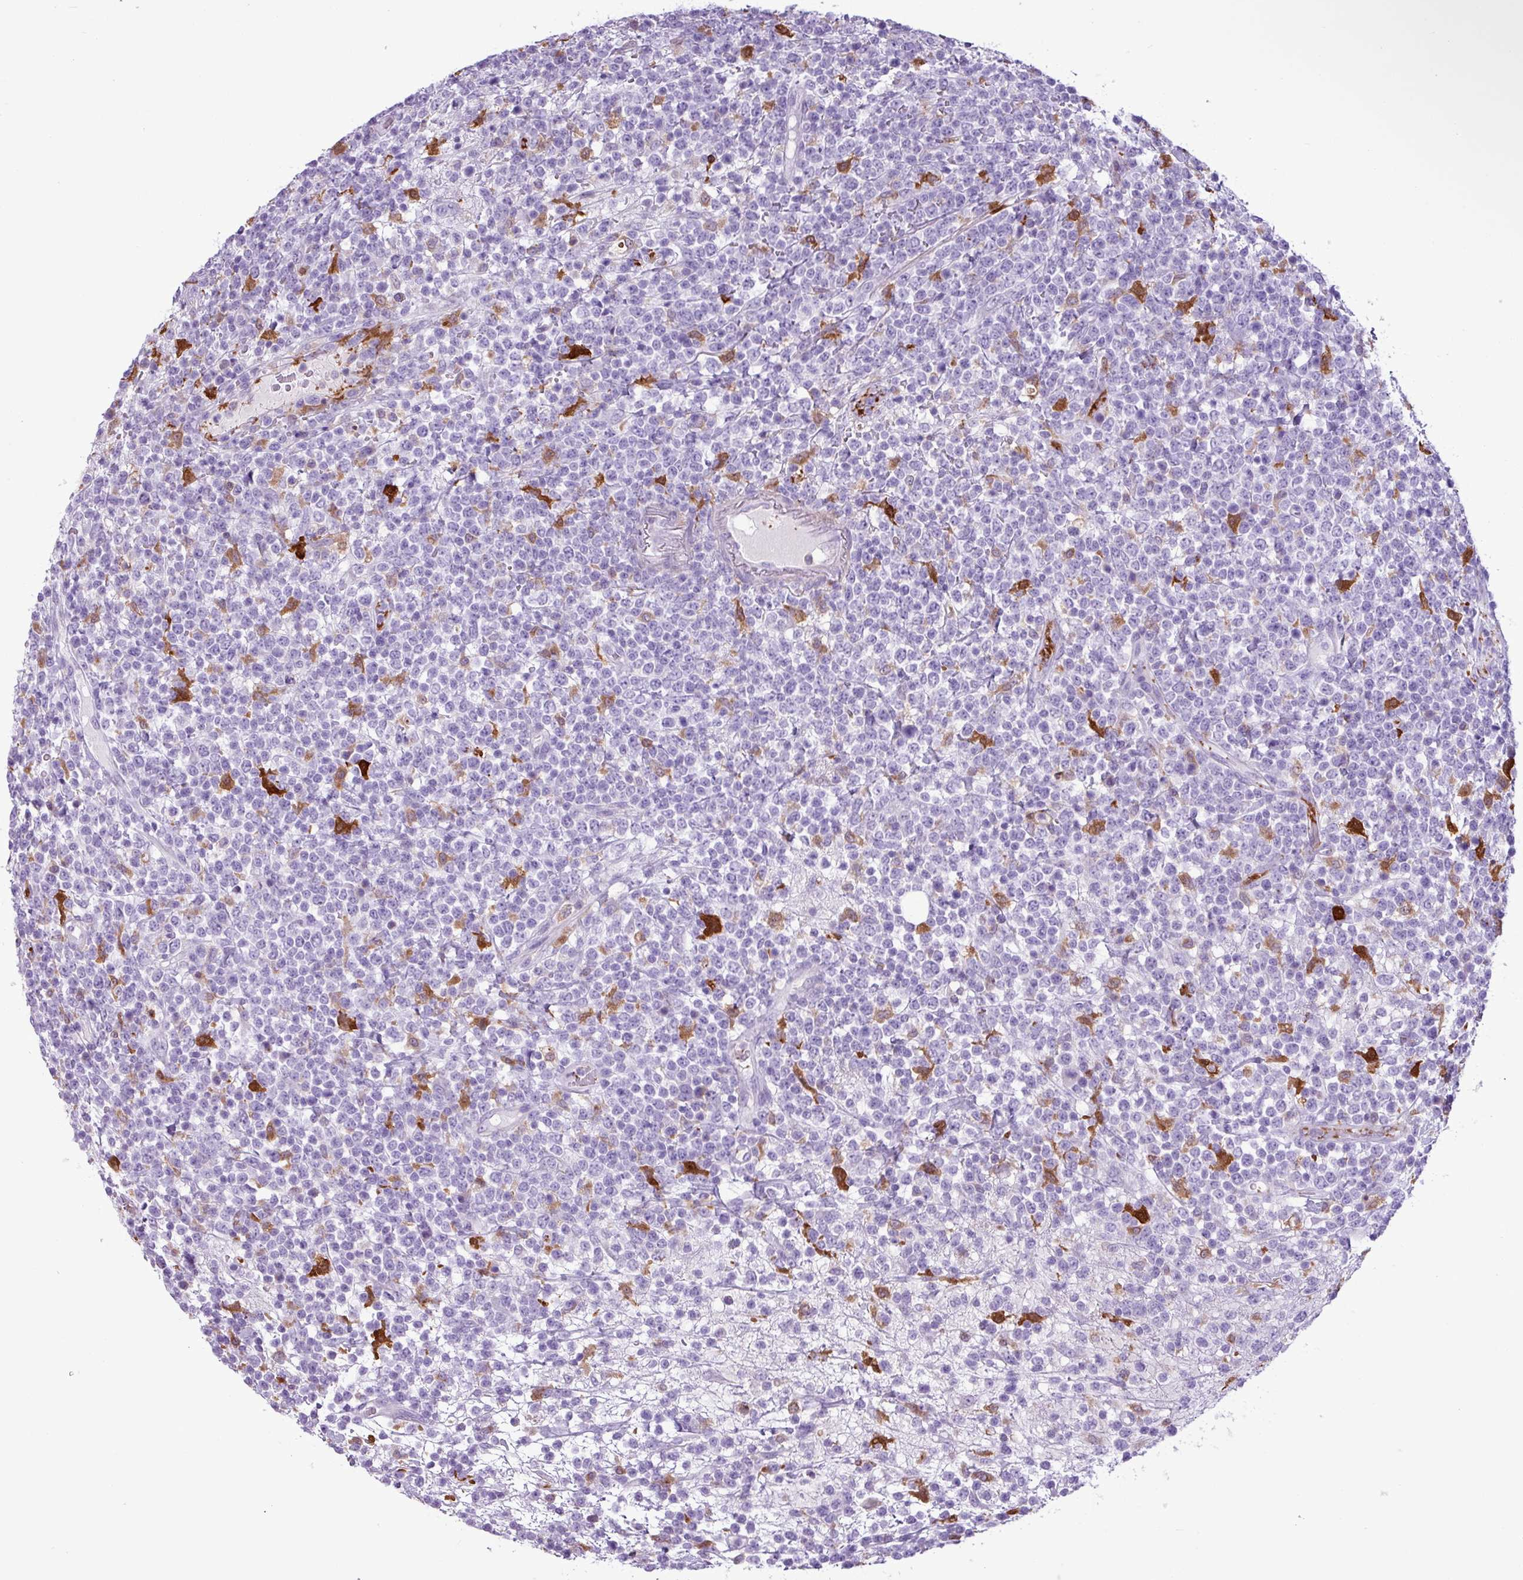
{"staining": {"intensity": "negative", "quantity": "none", "location": "none"}, "tissue": "lymphoma", "cell_type": "Tumor cells", "image_type": "cancer", "snomed": [{"axis": "morphology", "description": "Malignant lymphoma, non-Hodgkin's type, High grade"}, {"axis": "topography", "description": "Colon"}], "caption": "Tumor cells are negative for protein expression in human lymphoma. (DAB immunohistochemistry visualized using brightfield microscopy, high magnification).", "gene": "TMEM200C", "patient": {"sex": "female", "age": 53}}